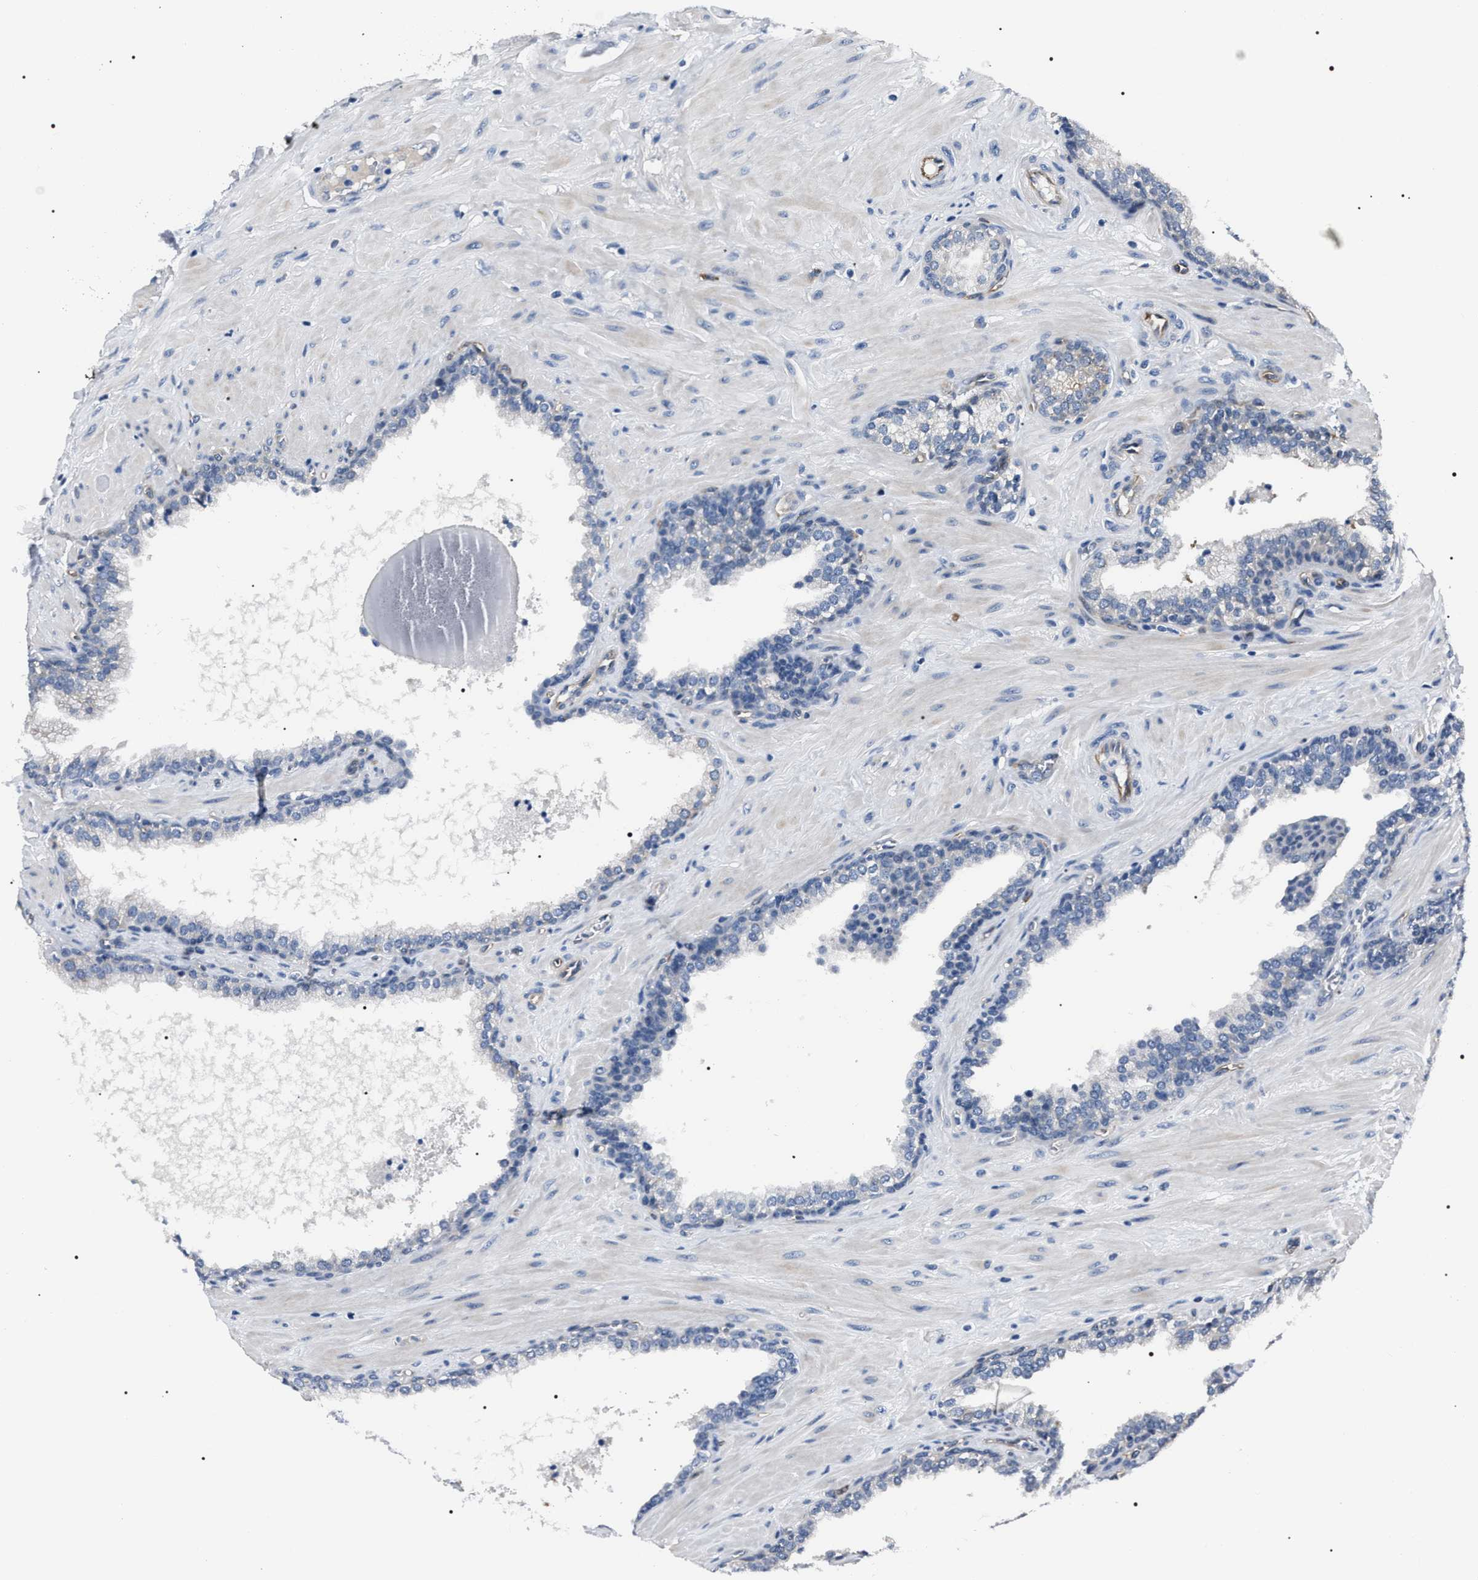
{"staining": {"intensity": "negative", "quantity": "none", "location": "none"}, "tissue": "prostate cancer", "cell_type": "Tumor cells", "image_type": "cancer", "snomed": [{"axis": "morphology", "description": "Adenocarcinoma, High grade"}, {"axis": "topography", "description": "Prostate"}], "caption": "An IHC image of prostate cancer (high-grade adenocarcinoma) is shown. There is no staining in tumor cells of prostate cancer (high-grade adenocarcinoma).", "gene": "PKD1L1", "patient": {"sex": "male", "age": 52}}